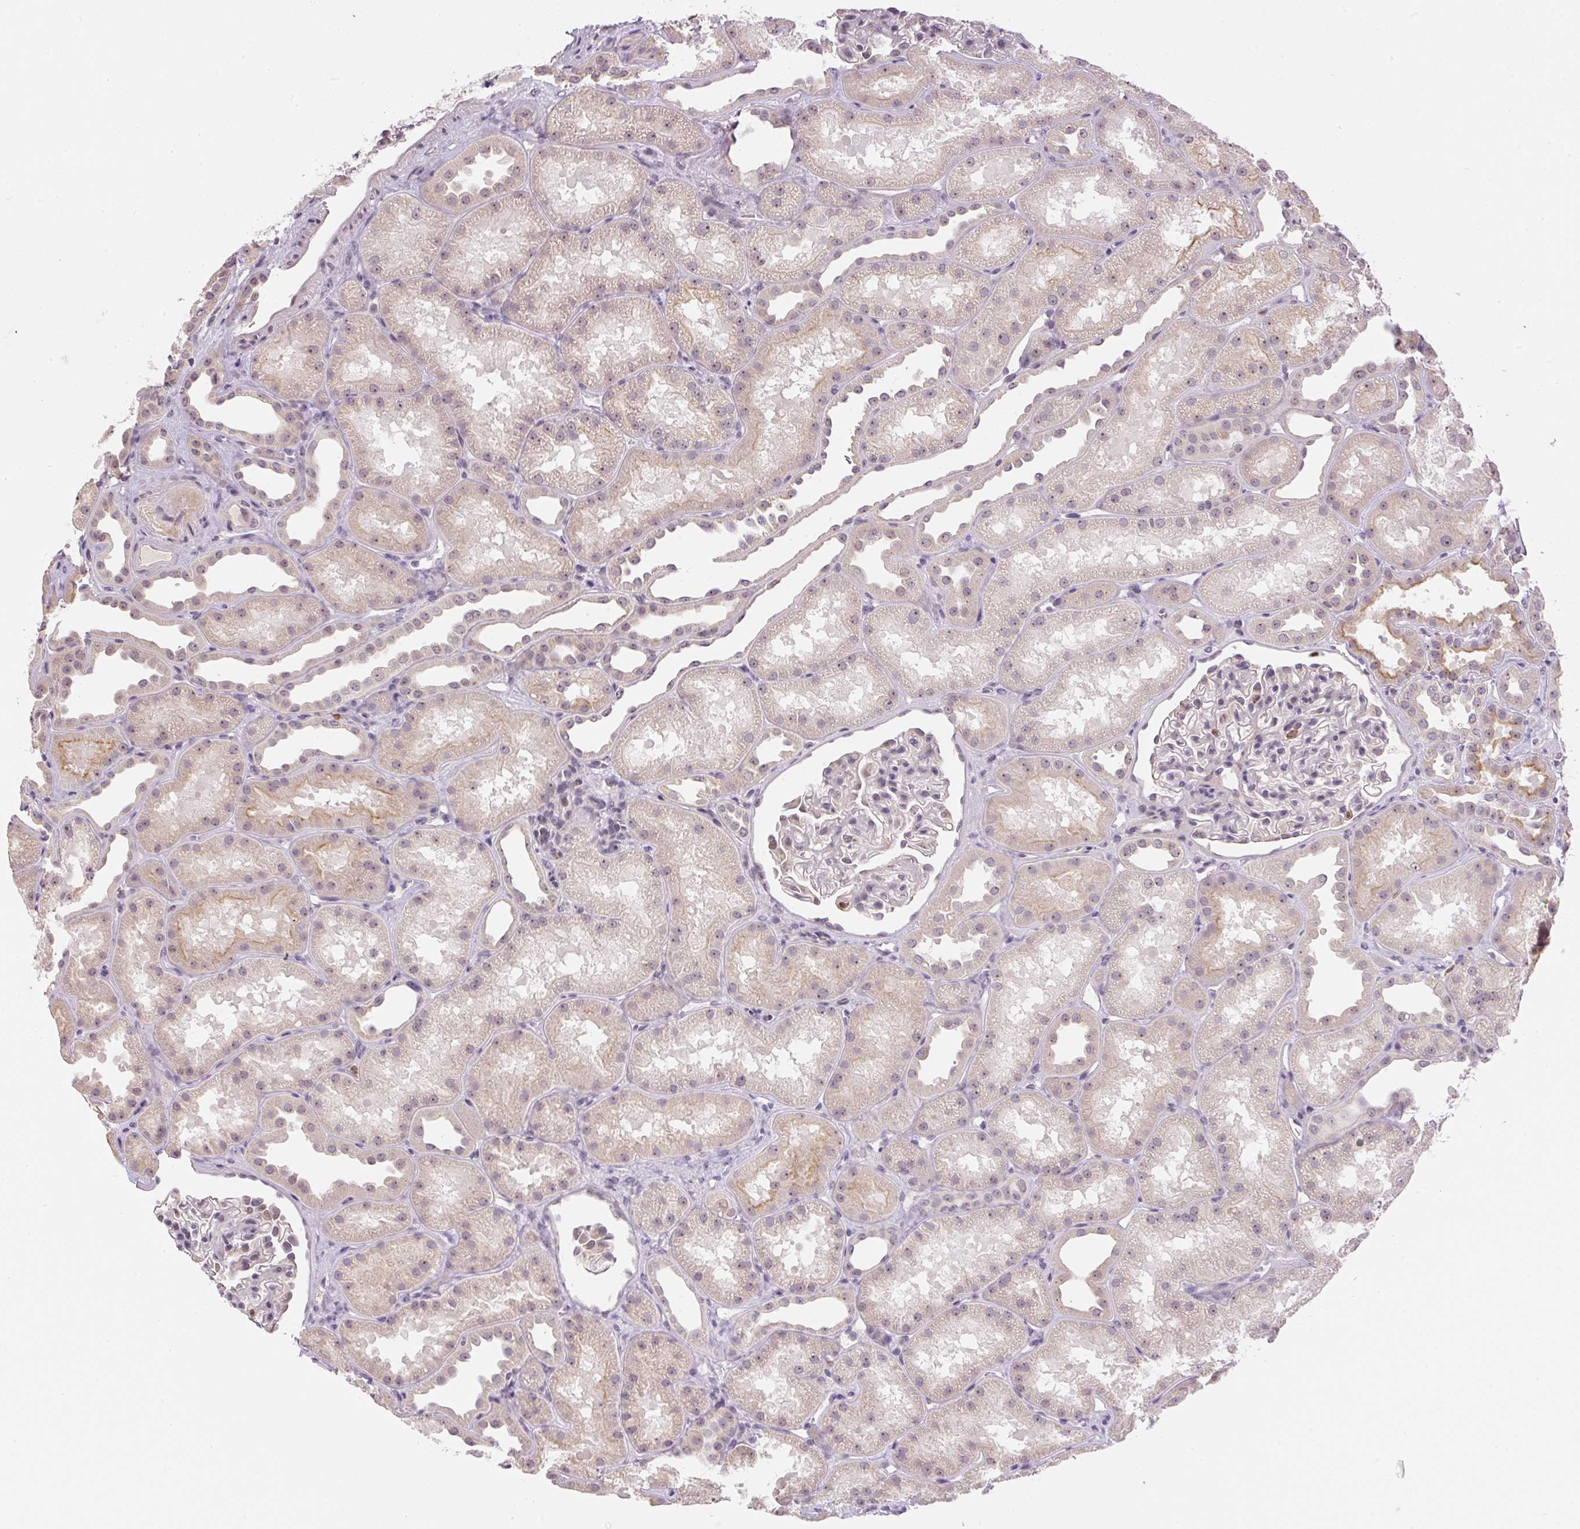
{"staining": {"intensity": "negative", "quantity": "none", "location": "none"}, "tissue": "kidney", "cell_type": "Cells in glomeruli", "image_type": "normal", "snomed": [{"axis": "morphology", "description": "Normal tissue, NOS"}, {"axis": "topography", "description": "Kidney"}], "caption": "Immunohistochemistry (IHC) image of benign kidney: kidney stained with DAB displays no significant protein positivity in cells in glomeruli. (DAB (3,3'-diaminobenzidine) immunohistochemistry visualized using brightfield microscopy, high magnification).", "gene": "SGF29", "patient": {"sex": "male", "age": 61}}